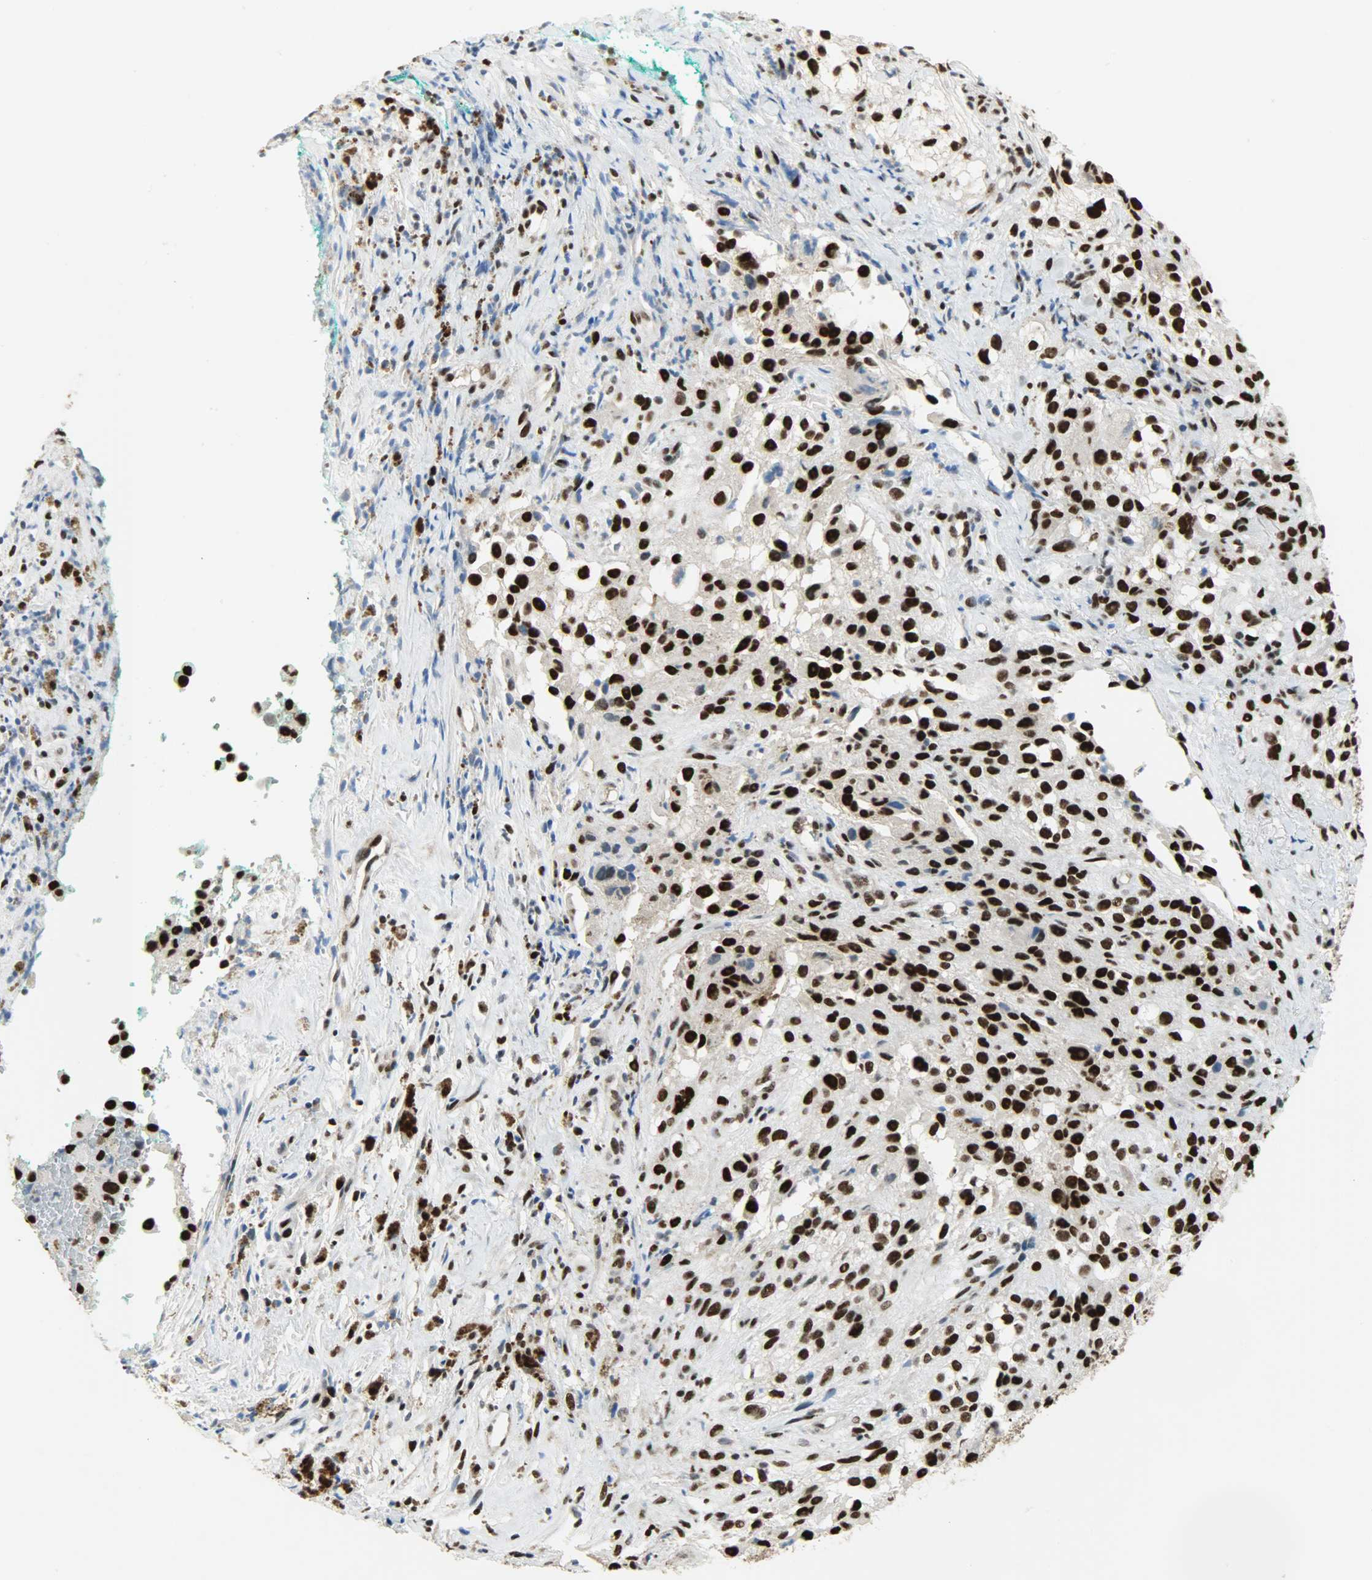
{"staining": {"intensity": "strong", "quantity": ">75%", "location": "nuclear"}, "tissue": "melanoma", "cell_type": "Tumor cells", "image_type": "cancer", "snomed": [{"axis": "morphology", "description": "Necrosis, NOS"}, {"axis": "morphology", "description": "Malignant melanoma, NOS"}, {"axis": "topography", "description": "Skin"}], "caption": "Protein analysis of melanoma tissue shows strong nuclear staining in approximately >75% of tumor cells.", "gene": "SSB", "patient": {"sex": "female", "age": 87}}